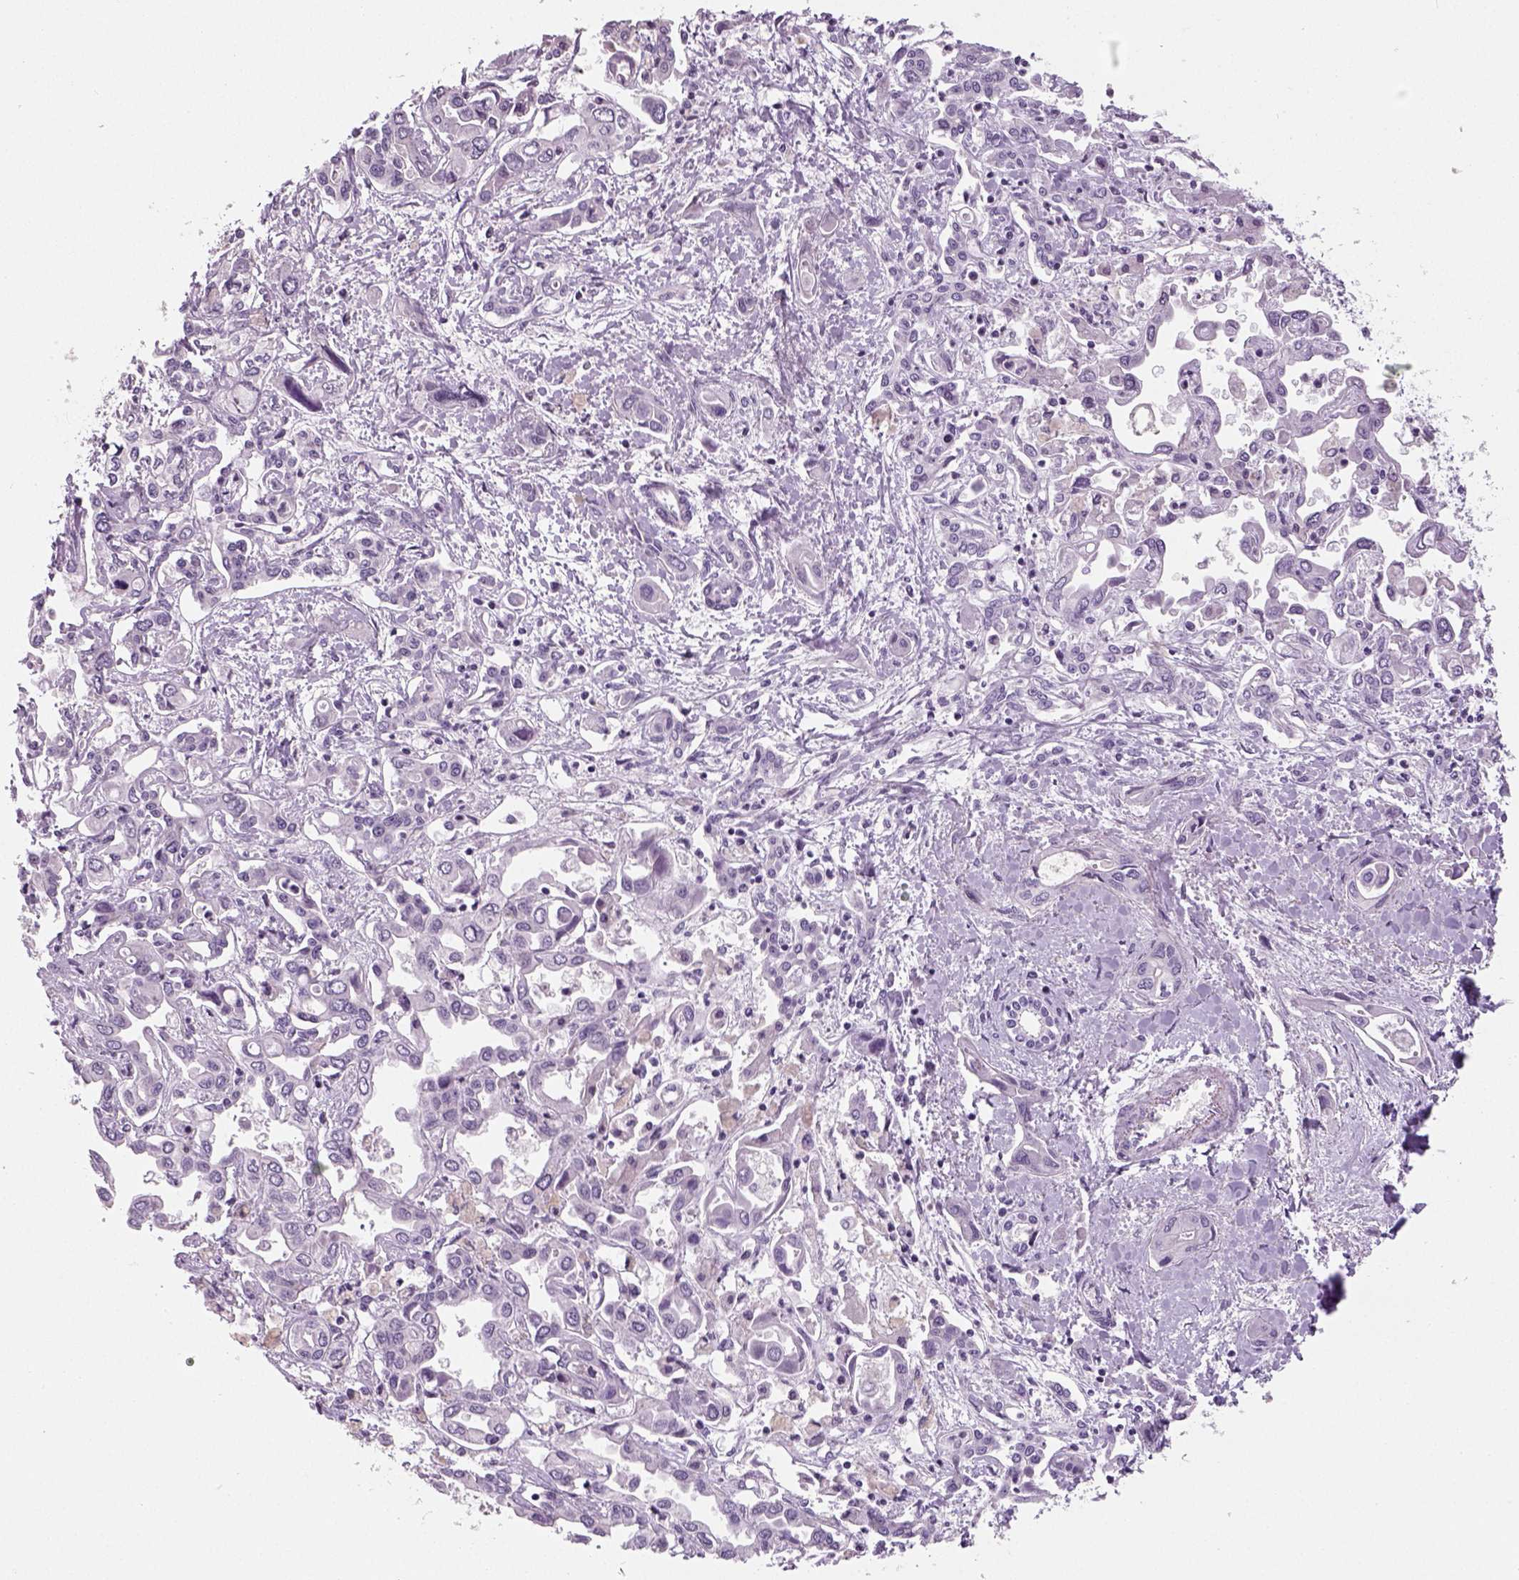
{"staining": {"intensity": "negative", "quantity": "none", "location": "none"}, "tissue": "liver cancer", "cell_type": "Tumor cells", "image_type": "cancer", "snomed": [{"axis": "morphology", "description": "Cholangiocarcinoma"}, {"axis": "topography", "description": "Liver"}], "caption": "Immunohistochemistry of human liver cancer (cholangiocarcinoma) shows no expression in tumor cells. (DAB (3,3'-diaminobenzidine) immunohistochemistry, high magnification).", "gene": "TSPAN7", "patient": {"sex": "female", "age": 64}}